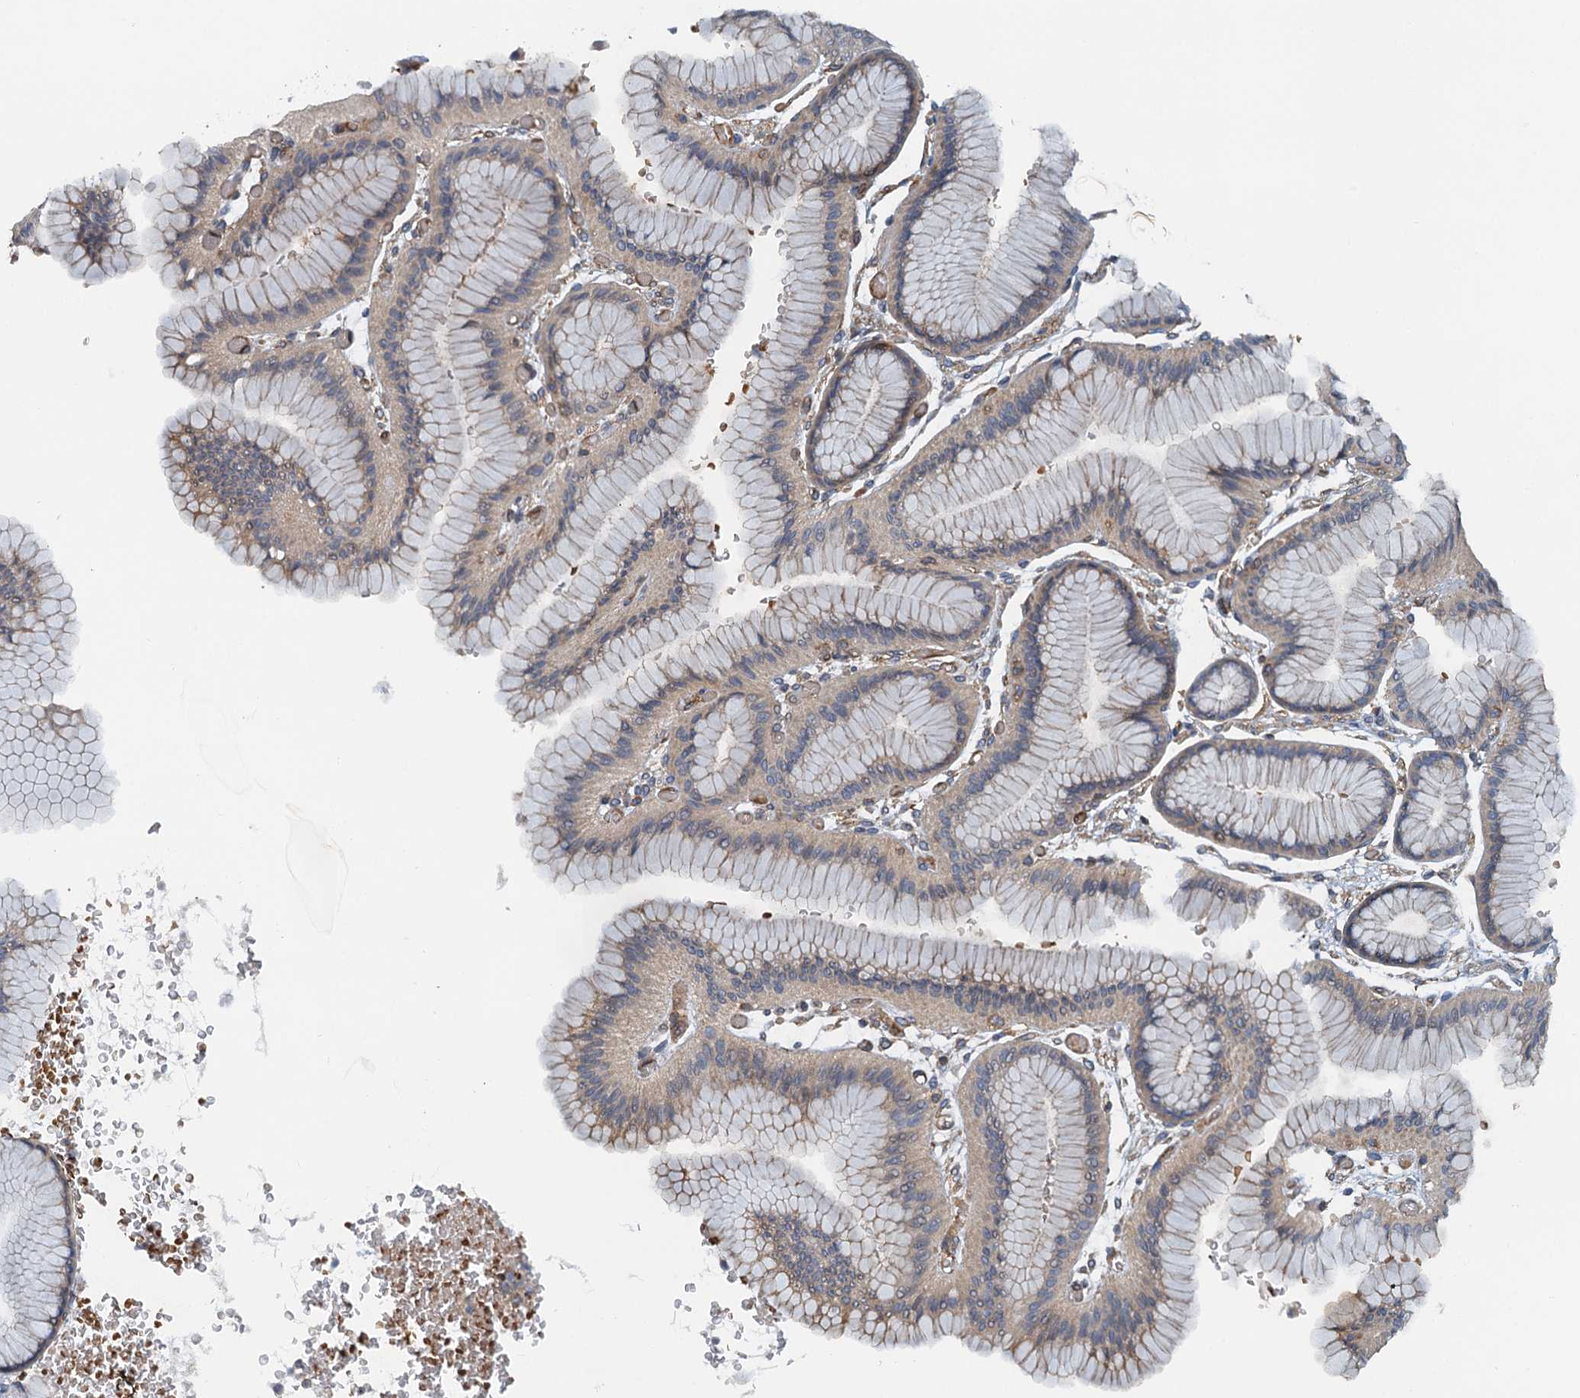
{"staining": {"intensity": "weak", "quantity": "25%-75%", "location": "cytoplasmic/membranous"}, "tissue": "stomach", "cell_type": "Glandular cells", "image_type": "normal", "snomed": [{"axis": "morphology", "description": "Normal tissue, NOS"}, {"axis": "morphology", "description": "Adenocarcinoma, NOS"}, {"axis": "morphology", "description": "Adenocarcinoma, High grade"}, {"axis": "topography", "description": "Stomach, upper"}, {"axis": "topography", "description": "Stomach"}], "caption": "The immunohistochemical stain labels weak cytoplasmic/membranous staining in glandular cells of normal stomach.", "gene": "ROGDI", "patient": {"sex": "female", "age": 65}}